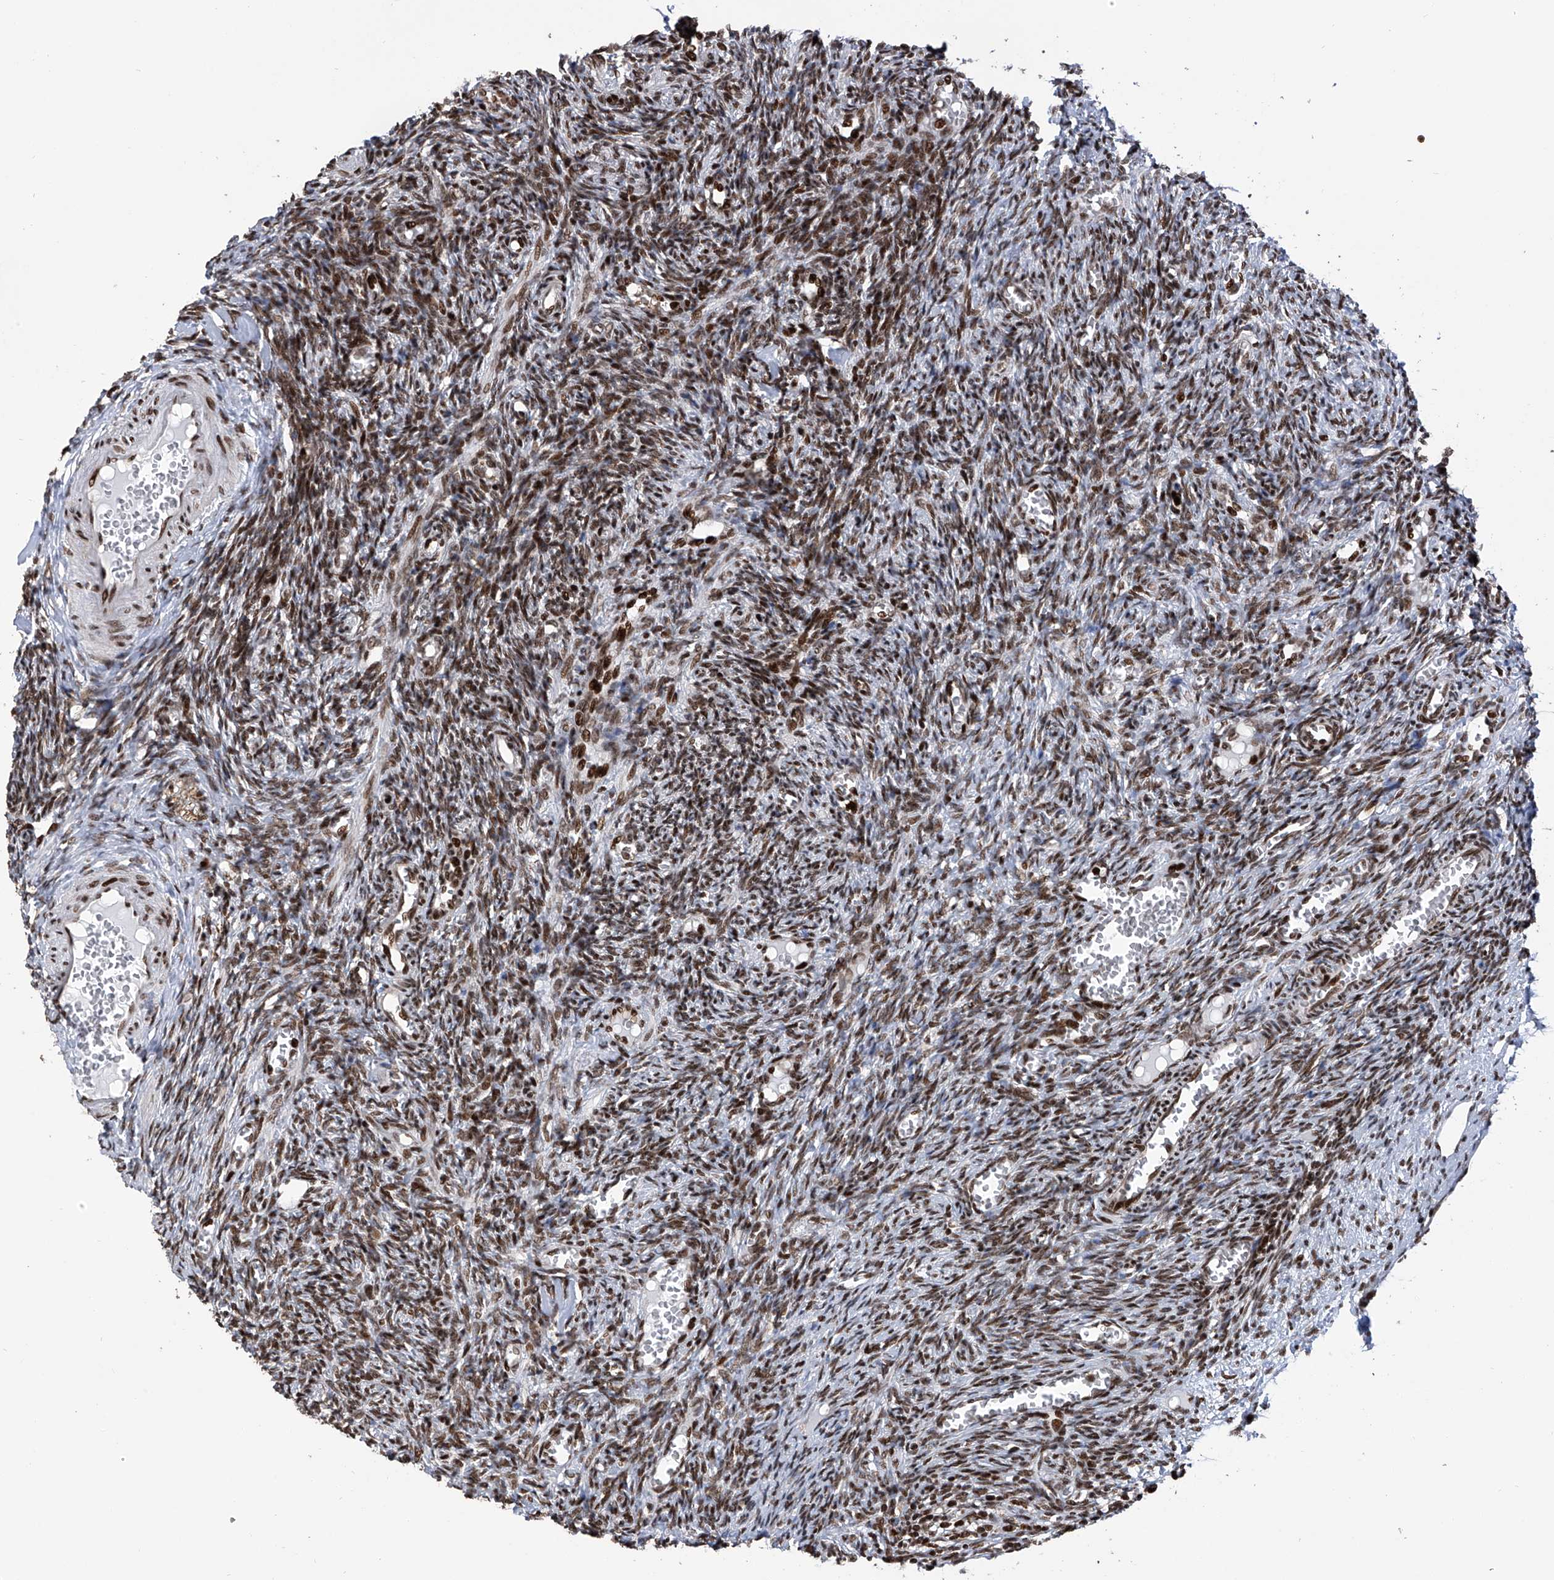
{"staining": {"intensity": "strong", "quantity": ">75%", "location": "nuclear"}, "tissue": "ovary", "cell_type": "Ovarian stroma cells", "image_type": "normal", "snomed": [{"axis": "morphology", "description": "Normal tissue, NOS"}, {"axis": "topography", "description": "Ovary"}], "caption": "Ovarian stroma cells exhibit high levels of strong nuclear staining in approximately >75% of cells in benign ovary.", "gene": "PAK1IP1", "patient": {"sex": "female", "age": 27}}